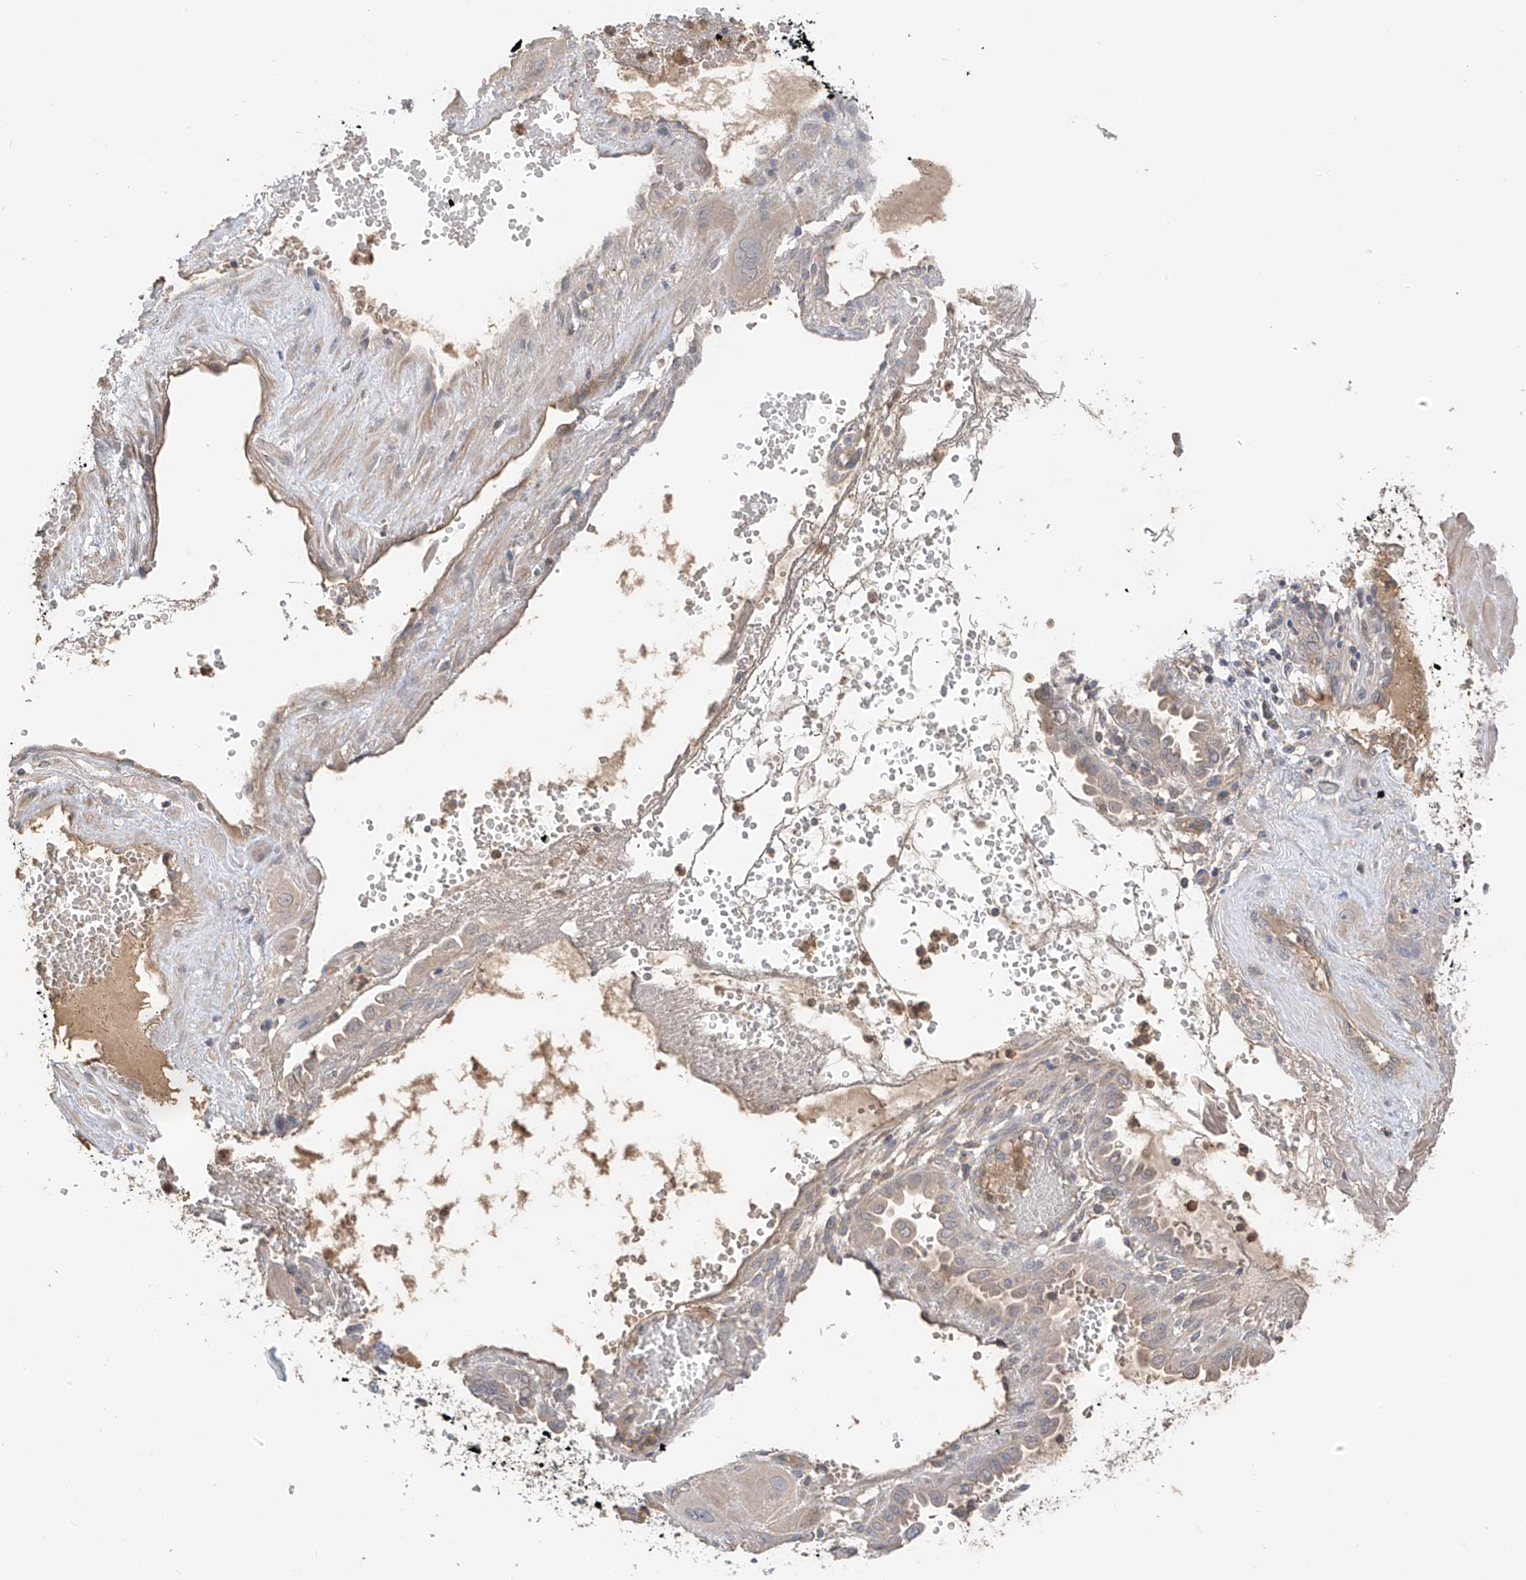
{"staining": {"intensity": "weak", "quantity": "<25%", "location": "cytoplasmic/membranous"}, "tissue": "cervical cancer", "cell_type": "Tumor cells", "image_type": "cancer", "snomed": [{"axis": "morphology", "description": "Squamous cell carcinoma, NOS"}, {"axis": "topography", "description": "Cervix"}], "caption": "DAB (3,3'-diaminobenzidine) immunohistochemical staining of human cervical cancer (squamous cell carcinoma) demonstrates no significant positivity in tumor cells.", "gene": "CACNA2D4", "patient": {"sex": "female", "age": 34}}